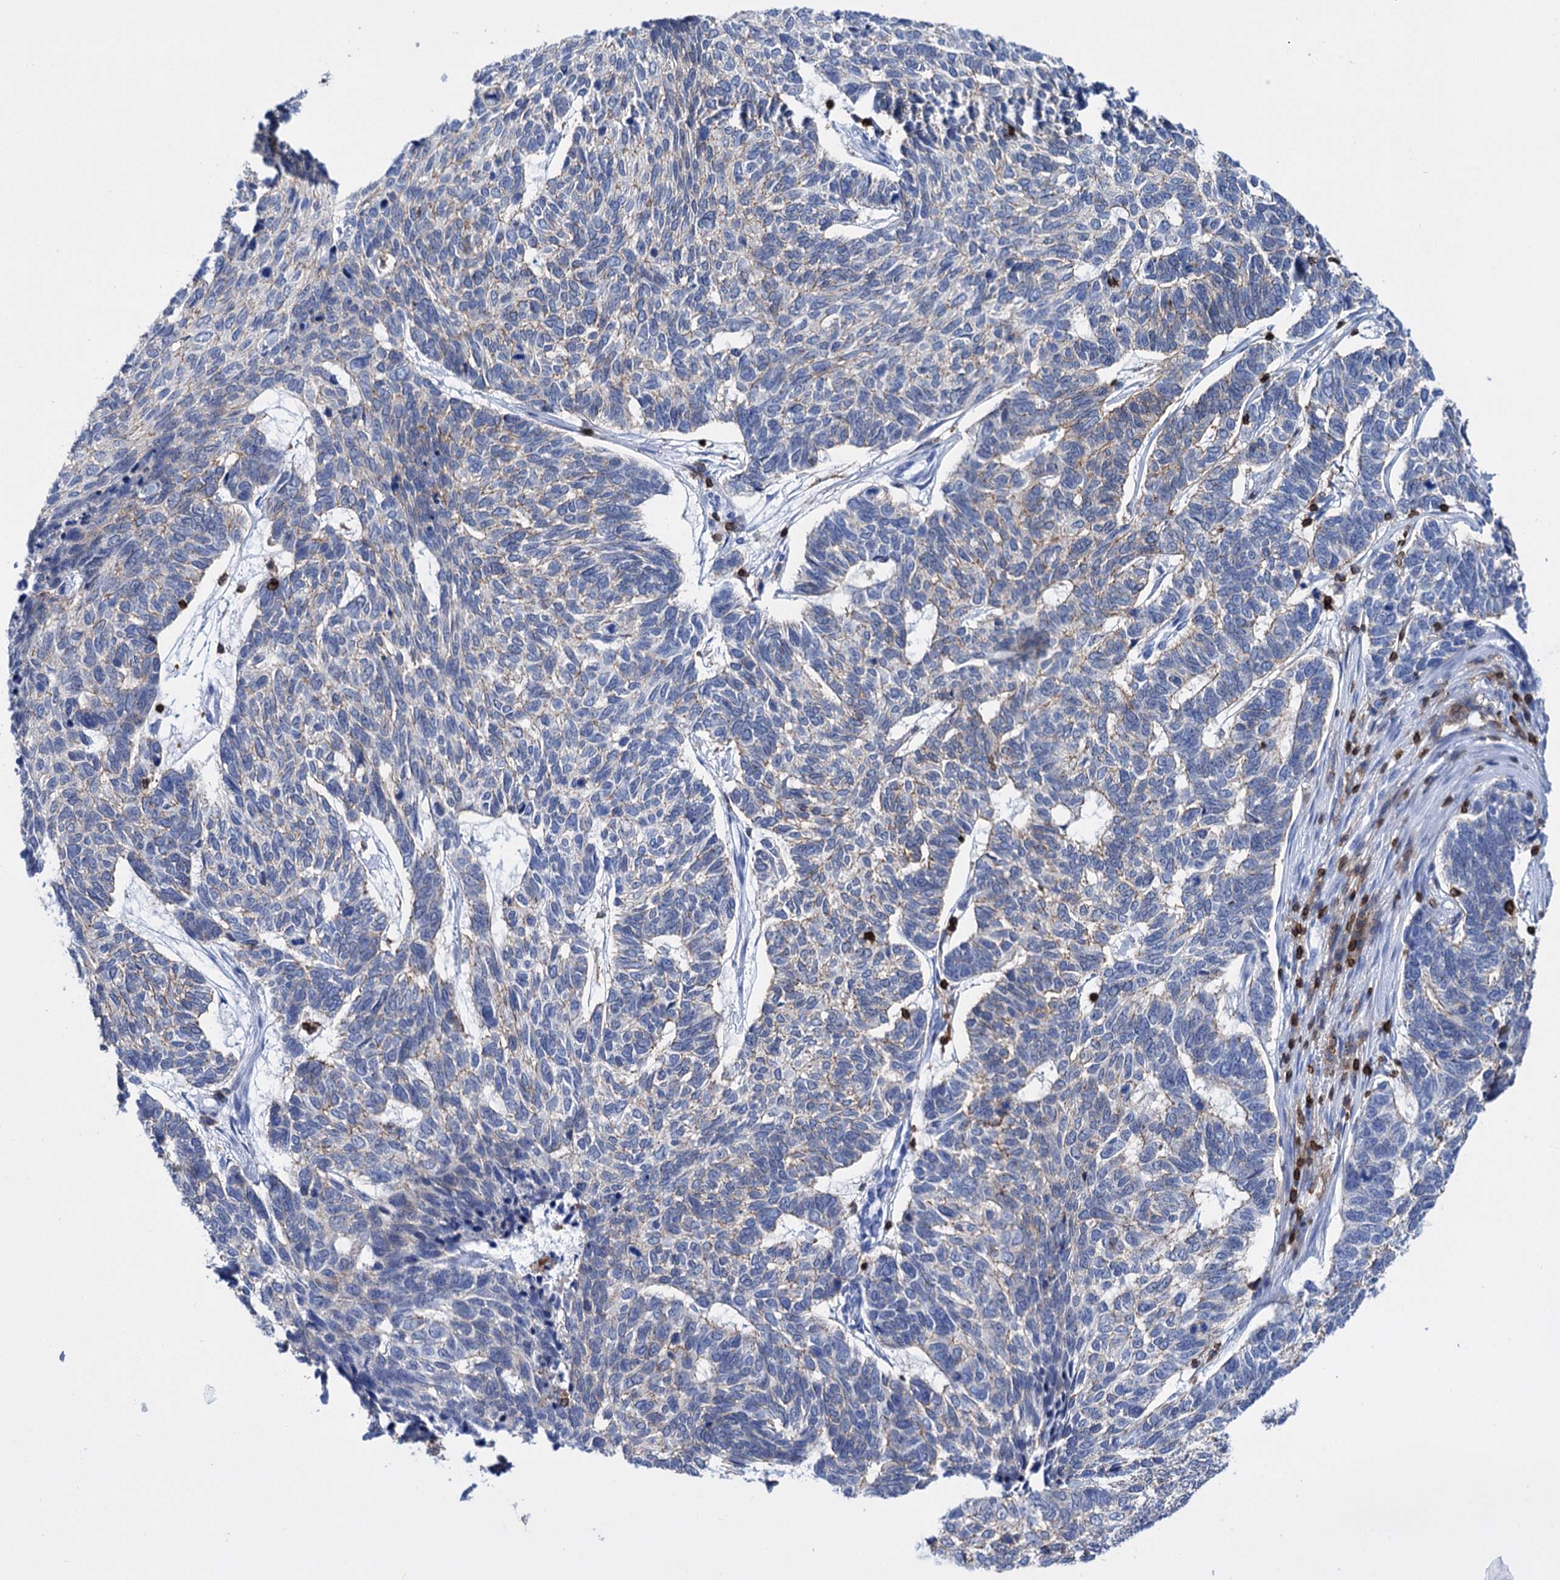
{"staining": {"intensity": "weak", "quantity": "<25%", "location": "cytoplasmic/membranous"}, "tissue": "skin cancer", "cell_type": "Tumor cells", "image_type": "cancer", "snomed": [{"axis": "morphology", "description": "Basal cell carcinoma"}, {"axis": "topography", "description": "Skin"}], "caption": "The photomicrograph demonstrates no staining of tumor cells in skin cancer (basal cell carcinoma). Brightfield microscopy of immunohistochemistry stained with DAB (3,3'-diaminobenzidine) (brown) and hematoxylin (blue), captured at high magnification.", "gene": "DEF6", "patient": {"sex": "female", "age": 65}}